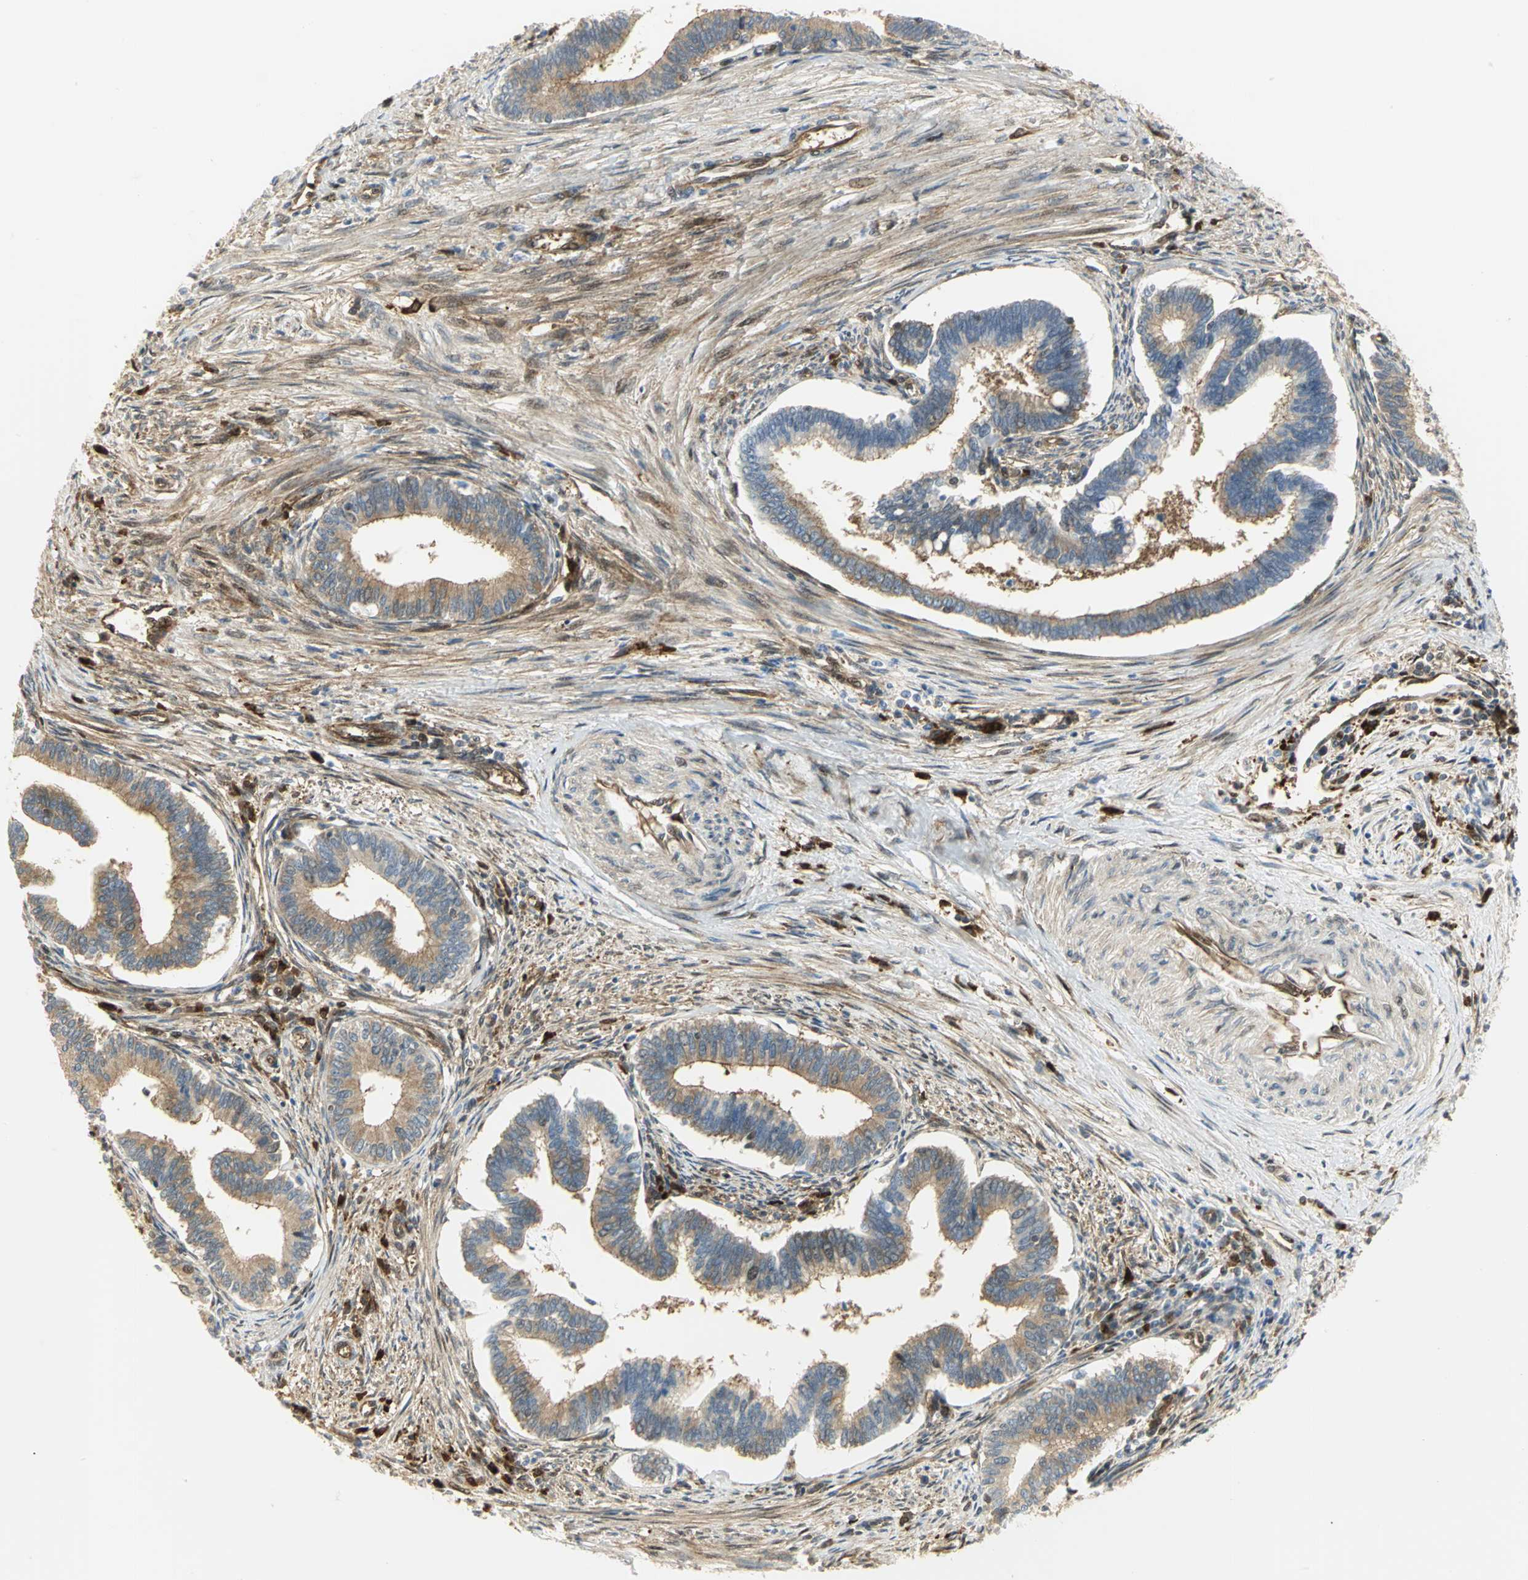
{"staining": {"intensity": "moderate", "quantity": ">75%", "location": "cytoplasmic/membranous"}, "tissue": "cervical cancer", "cell_type": "Tumor cells", "image_type": "cancer", "snomed": [{"axis": "morphology", "description": "Adenocarcinoma, NOS"}, {"axis": "topography", "description": "Cervix"}], "caption": "Cervical cancer tissue exhibits moderate cytoplasmic/membranous staining in about >75% of tumor cells", "gene": "EEA1", "patient": {"sex": "female", "age": 36}}